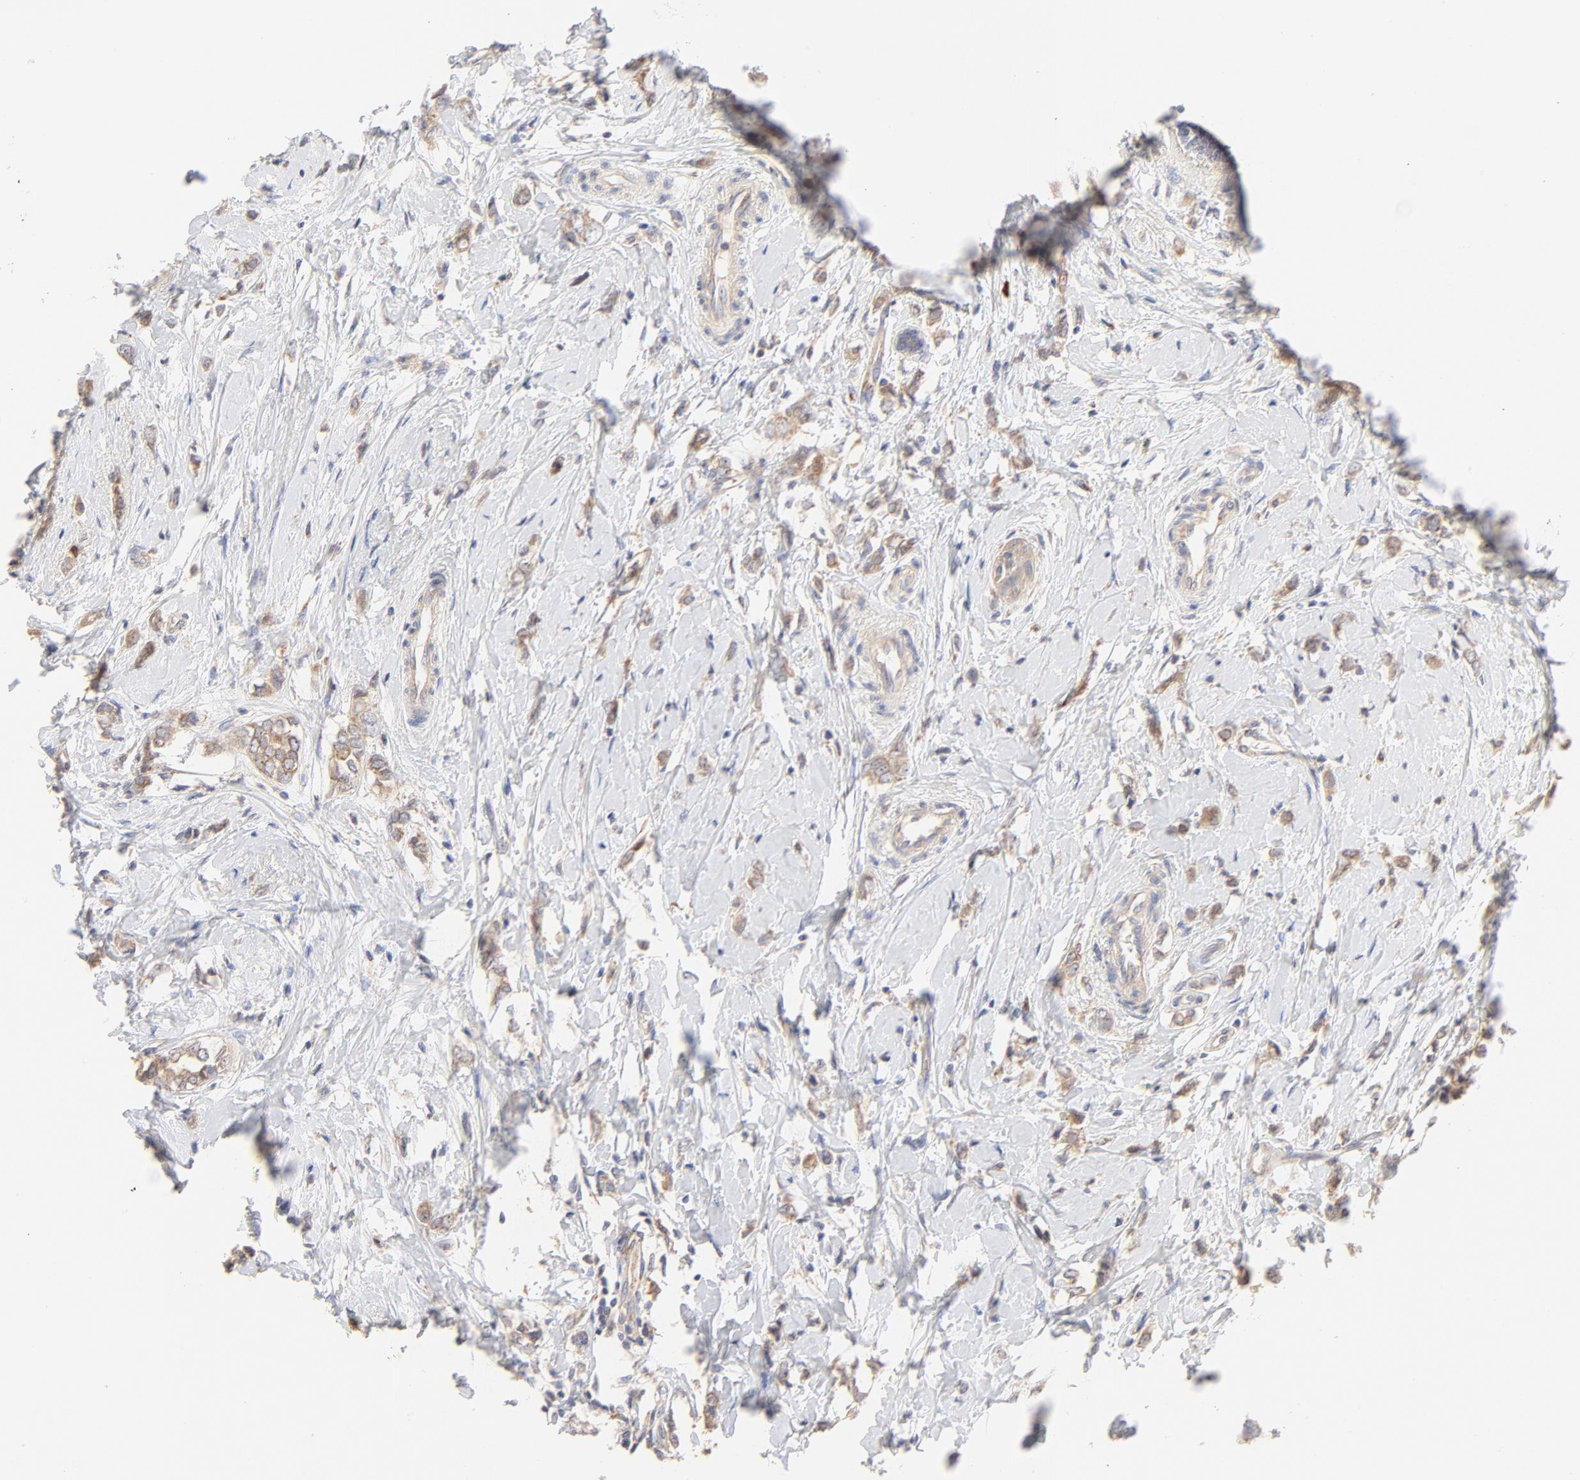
{"staining": {"intensity": "weak", "quantity": ">75%", "location": "cytoplasmic/membranous"}, "tissue": "breast cancer", "cell_type": "Tumor cells", "image_type": "cancer", "snomed": [{"axis": "morphology", "description": "Normal tissue, NOS"}, {"axis": "morphology", "description": "Lobular carcinoma"}, {"axis": "topography", "description": "Breast"}], "caption": "Protein analysis of lobular carcinoma (breast) tissue exhibits weak cytoplasmic/membranous expression in approximately >75% of tumor cells.", "gene": "MTERF2", "patient": {"sex": "female", "age": 47}}